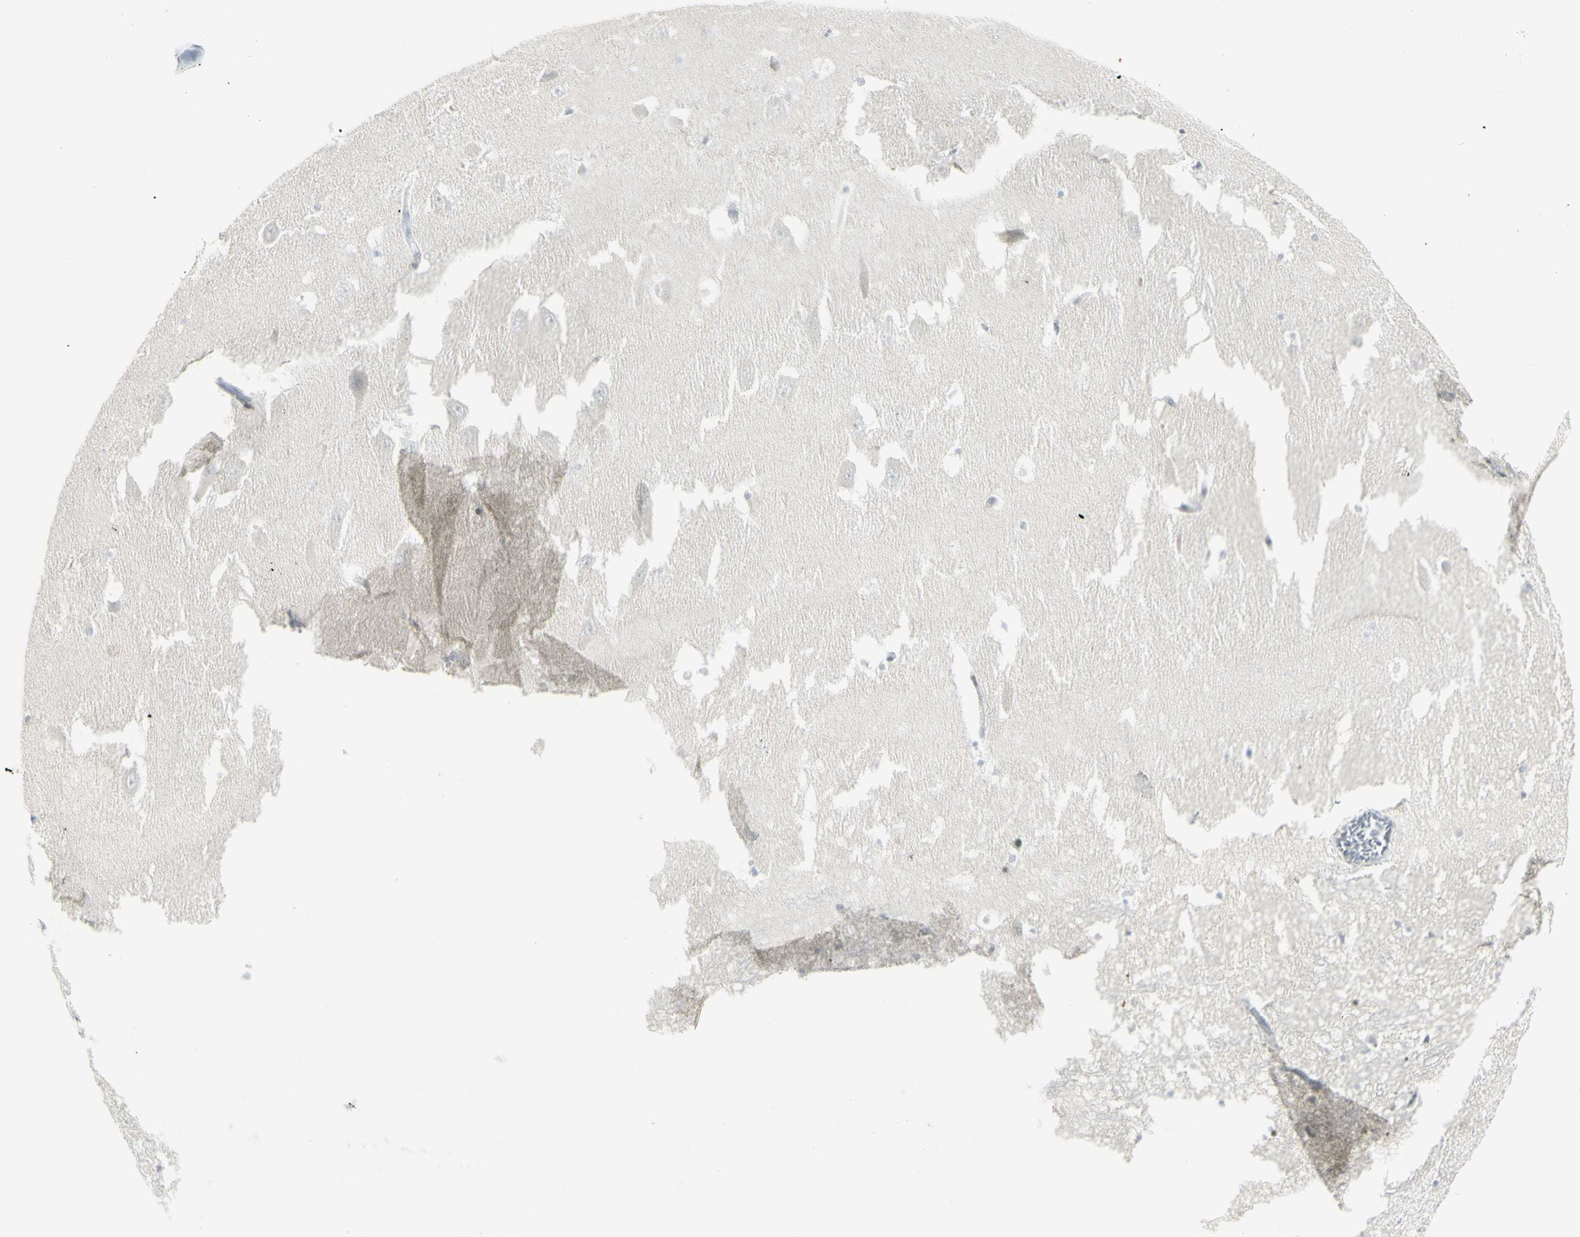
{"staining": {"intensity": "weak", "quantity": "<25%", "location": "nuclear"}, "tissue": "hippocampus", "cell_type": "Glial cells", "image_type": "normal", "snomed": [{"axis": "morphology", "description": "Normal tissue, NOS"}, {"axis": "topography", "description": "Hippocampus"}], "caption": "Immunohistochemistry (IHC) photomicrograph of unremarkable hippocampus stained for a protein (brown), which reveals no staining in glial cells.", "gene": "MUC5AC", "patient": {"sex": "male", "age": 45}}